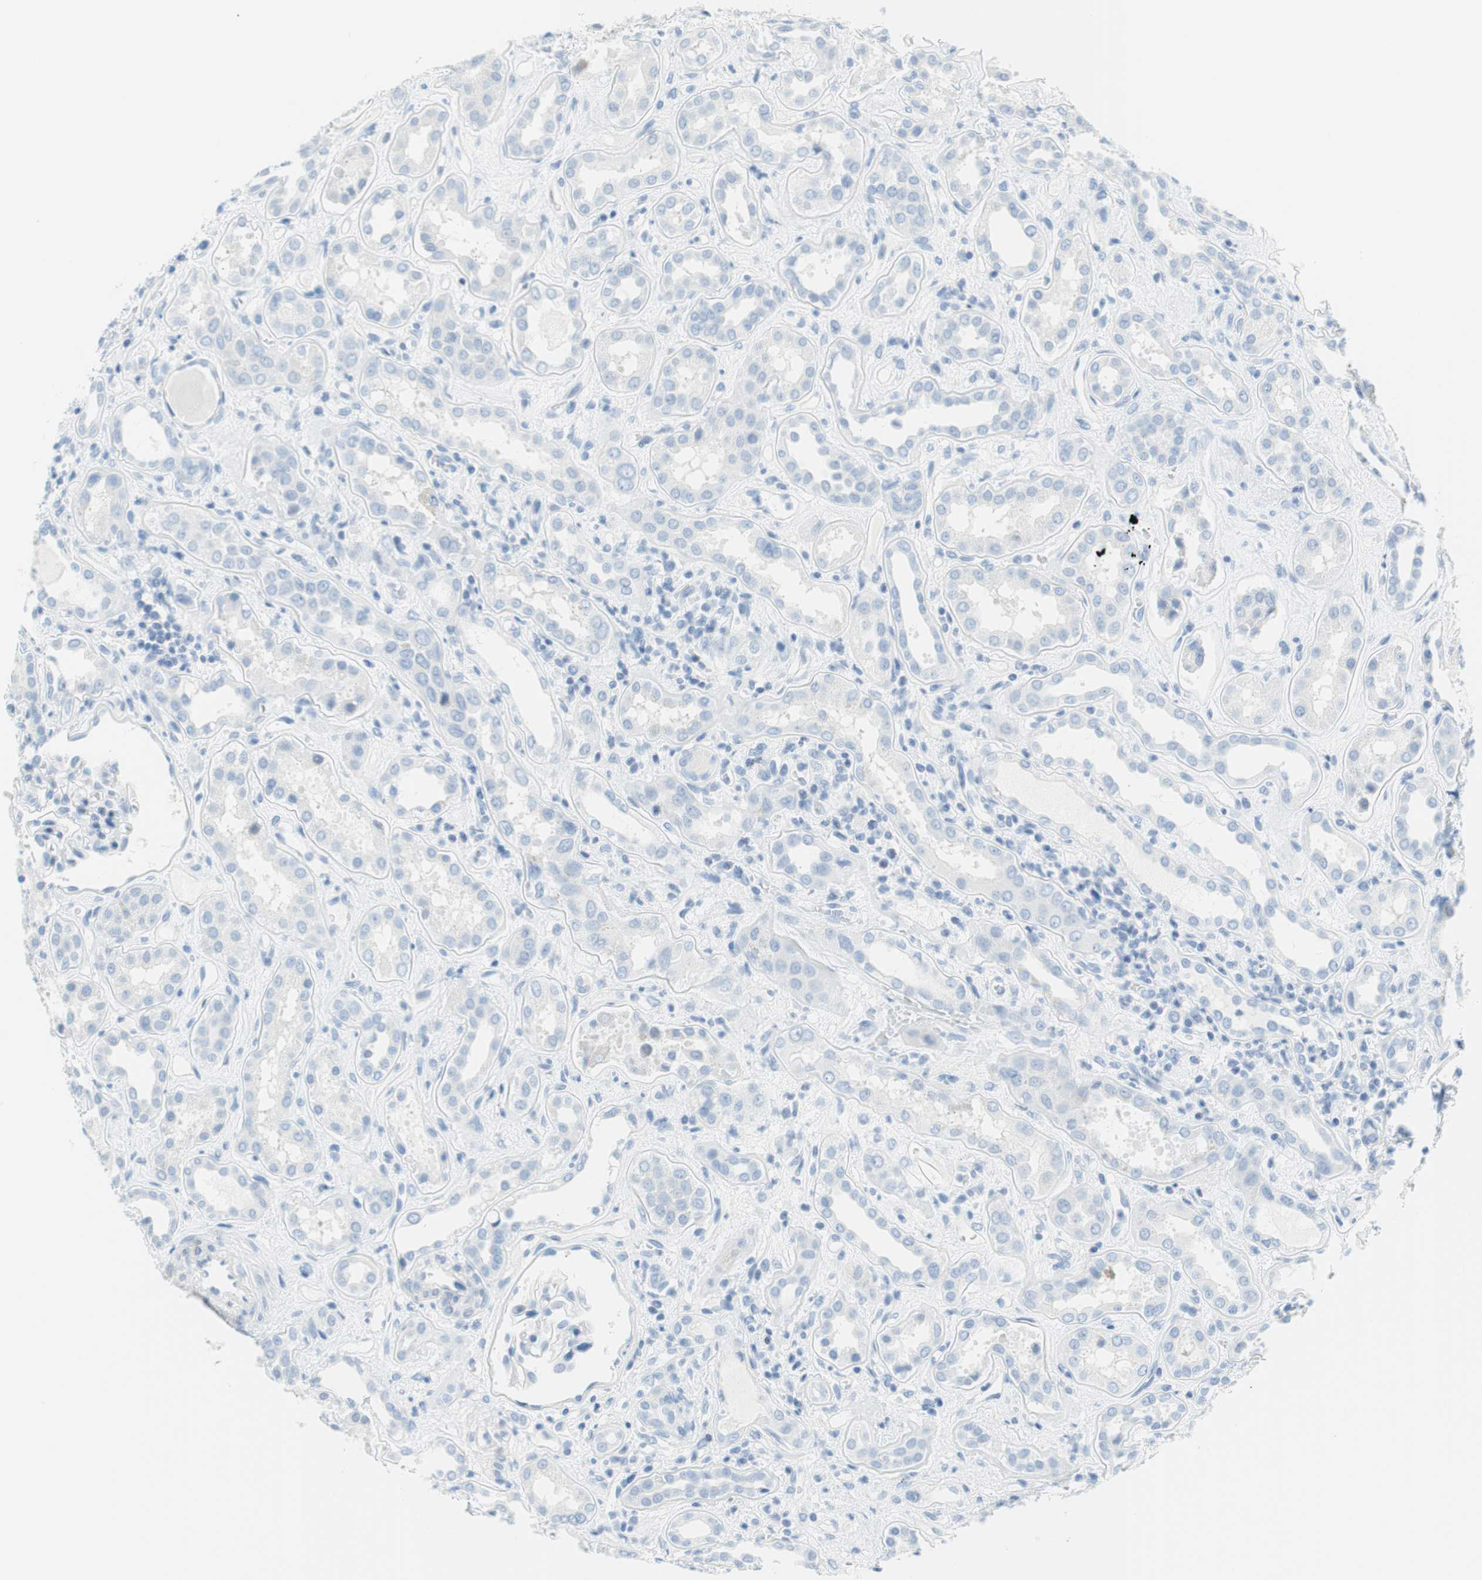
{"staining": {"intensity": "negative", "quantity": "none", "location": "none"}, "tissue": "kidney", "cell_type": "Cells in glomeruli", "image_type": "normal", "snomed": [{"axis": "morphology", "description": "Normal tissue, NOS"}, {"axis": "topography", "description": "Kidney"}], "caption": "A high-resolution histopathology image shows IHC staining of normal kidney, which shows no significant staining in cells in glomeruli.", "gene": "MYH1", "patient": {"sex": "male", "age": 59}}